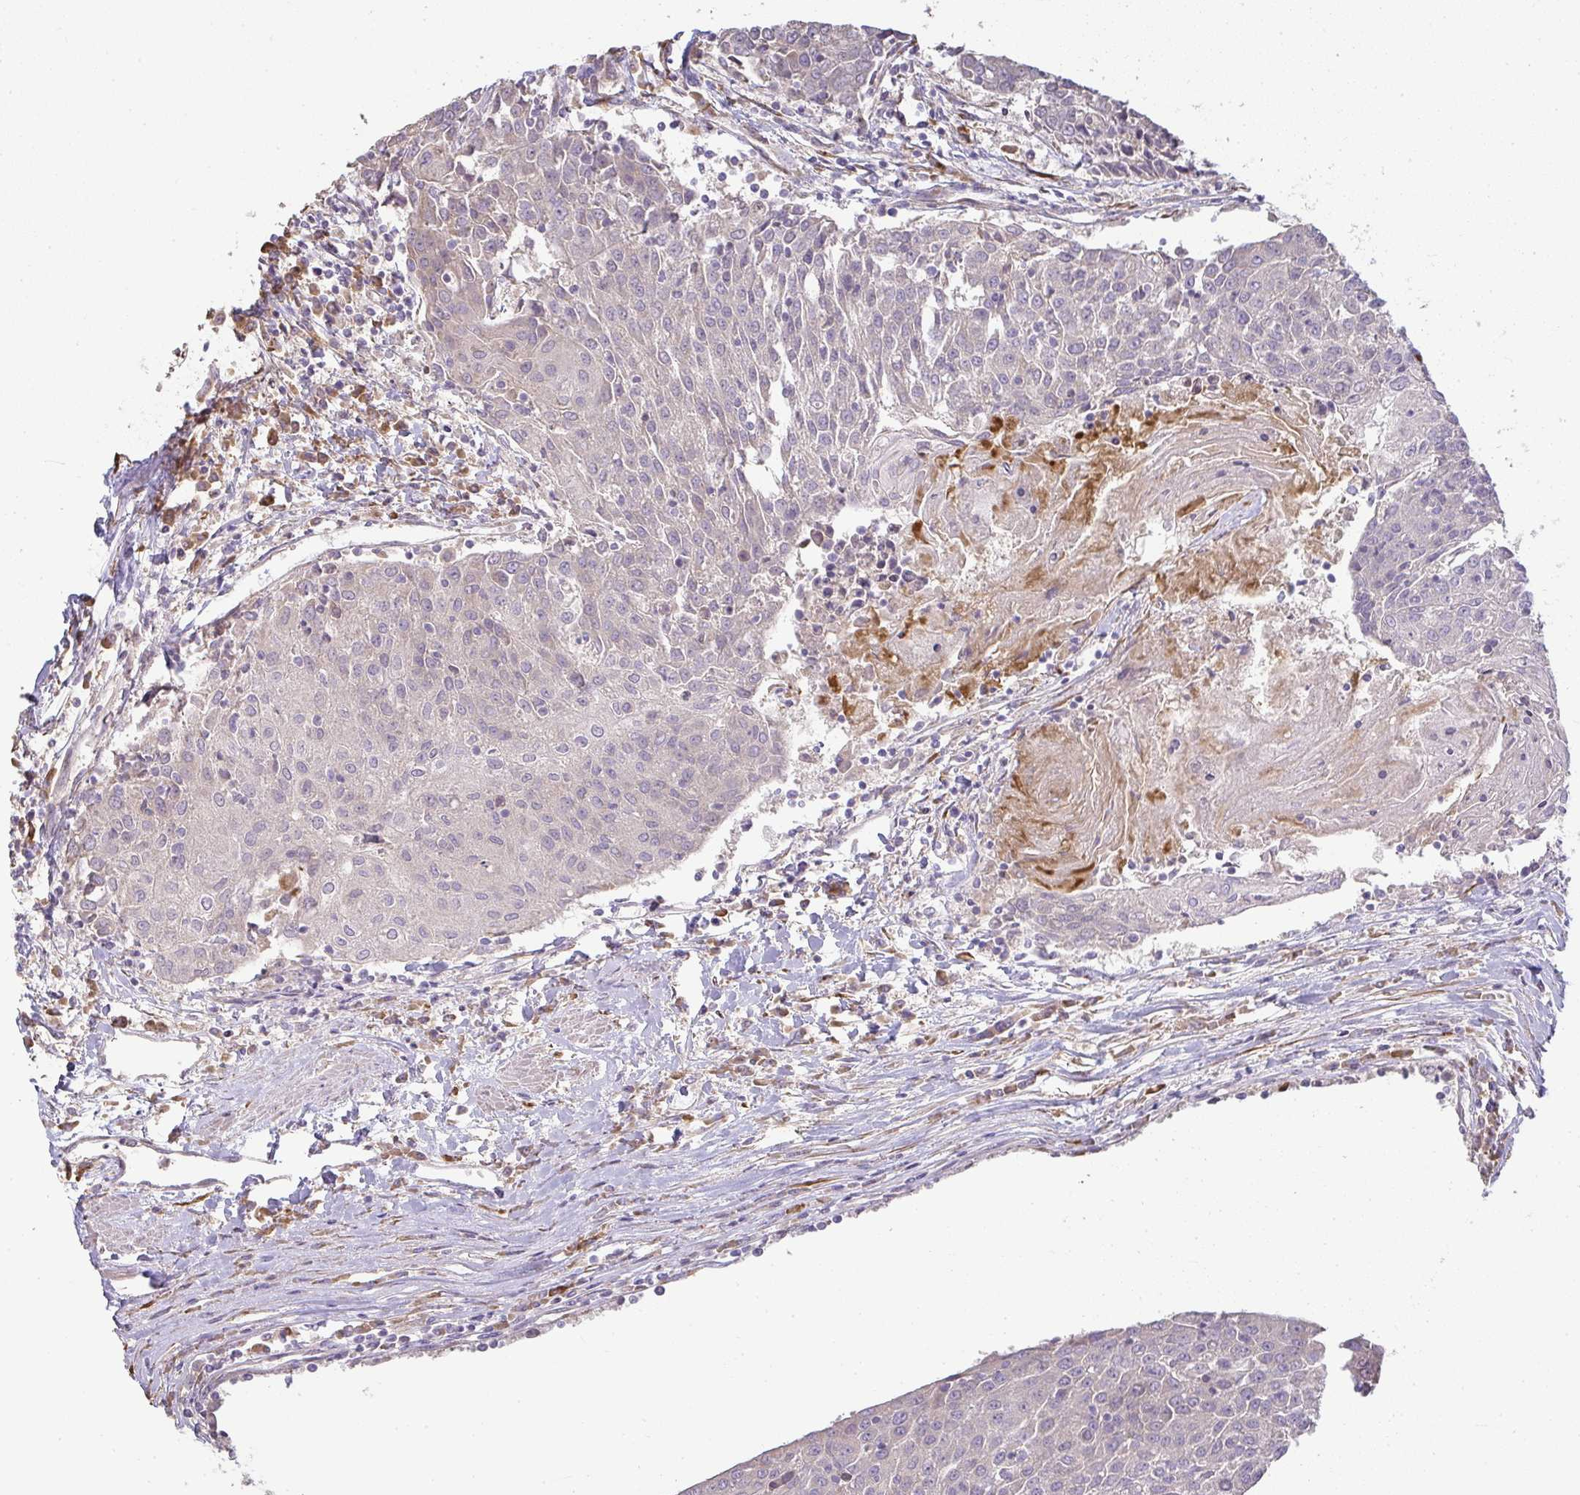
{"staining": {"intensity": "negative", "quantity": "none", "location": "none"}, "tissue": "urothelial cancer", "cell_type": "Tumor cells", "image_type": "cancer", "snomed": [{"axis": "morphology", "description": "Urothelial carcinoma, High grade"}, {"axis": "topography", "description": "Urinary bladder"}], "caption": "IHC of human urothelial cancer displays no positivity in tumor cells. (DAB (3,3'-diaminobenzidine) immunohistochemistry, high magnification).", "gene": "BRINP3", "patient": {"sex": "female", "age": 85}}